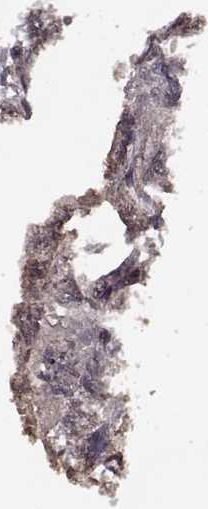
{"staining": {"intensity": "negative", "quantity": "none", "location": "none"}, "tissue": "colorectal cancer", "cell_type": "Tumor cells", "image_type": "cancer", "snomed": [{"axis": "morphology", "description": "Adenocarcinoma, NOS"}, {"axis": "topography", "description": "Colon"}], "caption": "Tumor cells are negative for brown protein staining in colorectal cancer (adenocarcinoma).", "gene": "NTRK2", "patient": {"sex": "female", "age": 65}}